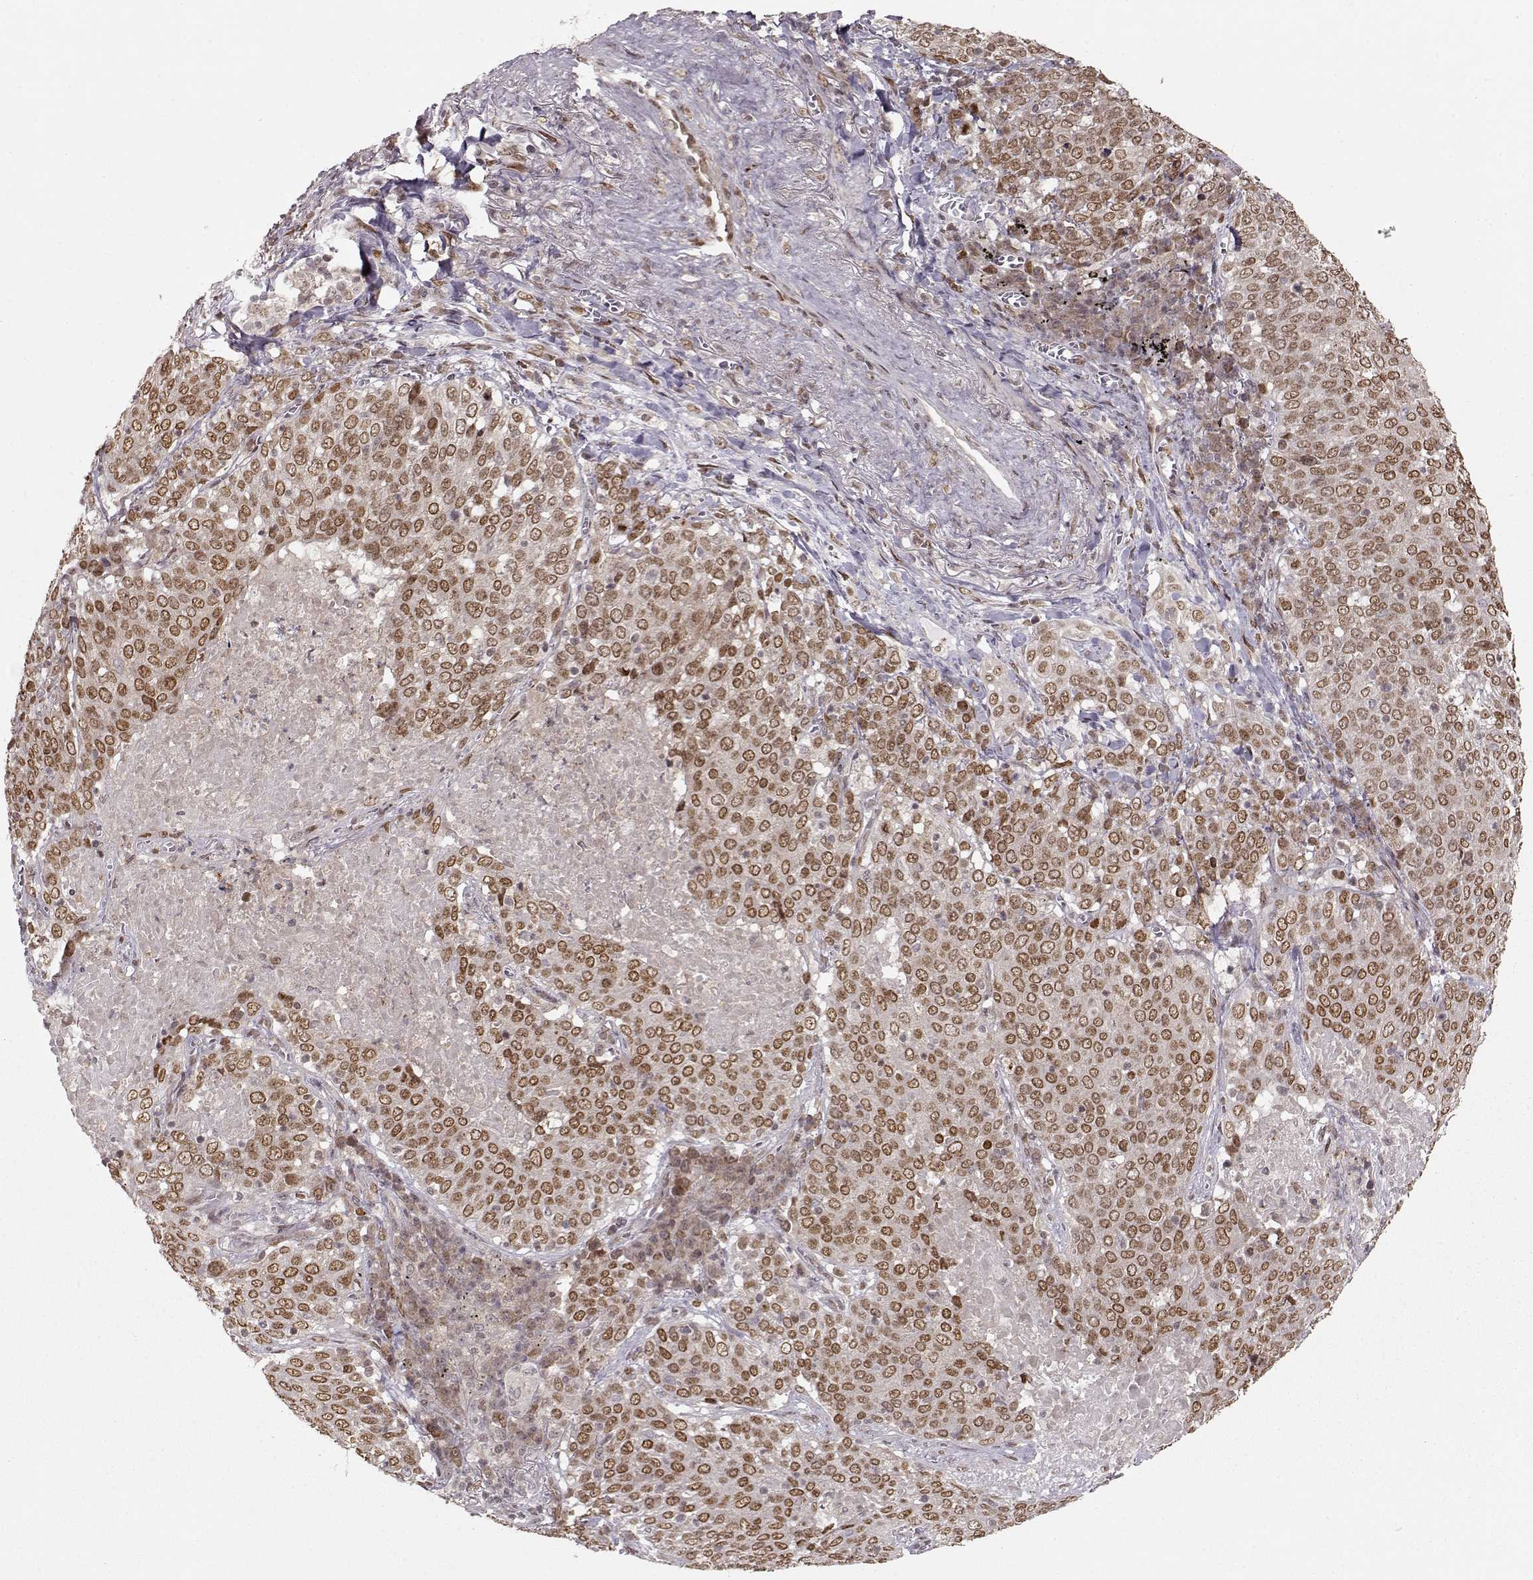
{"staining": {"intensity": "moderate", "quantity": ">75%", "location": "cytoplasmic/membranous,nuclear"}, "tissue": "lung cancer", "cell_type": "Tumor cells", "image_type": "cancer", "snomed": [{"axis": "morphology", "description": "Squamous cell carcinoma, NOS"}, {"axis": "topography", "description": "Lung"}], "caption": "There is medium levels of moderate cytoplasmic/membranous and nuclear expression in tumor cells of lung cancer (squamous cell carcinoma), as demonstrated by immunohistochemical staining (brown color).", "gene": "RAI1", "patient": {"sex": "male", "age": 82}}